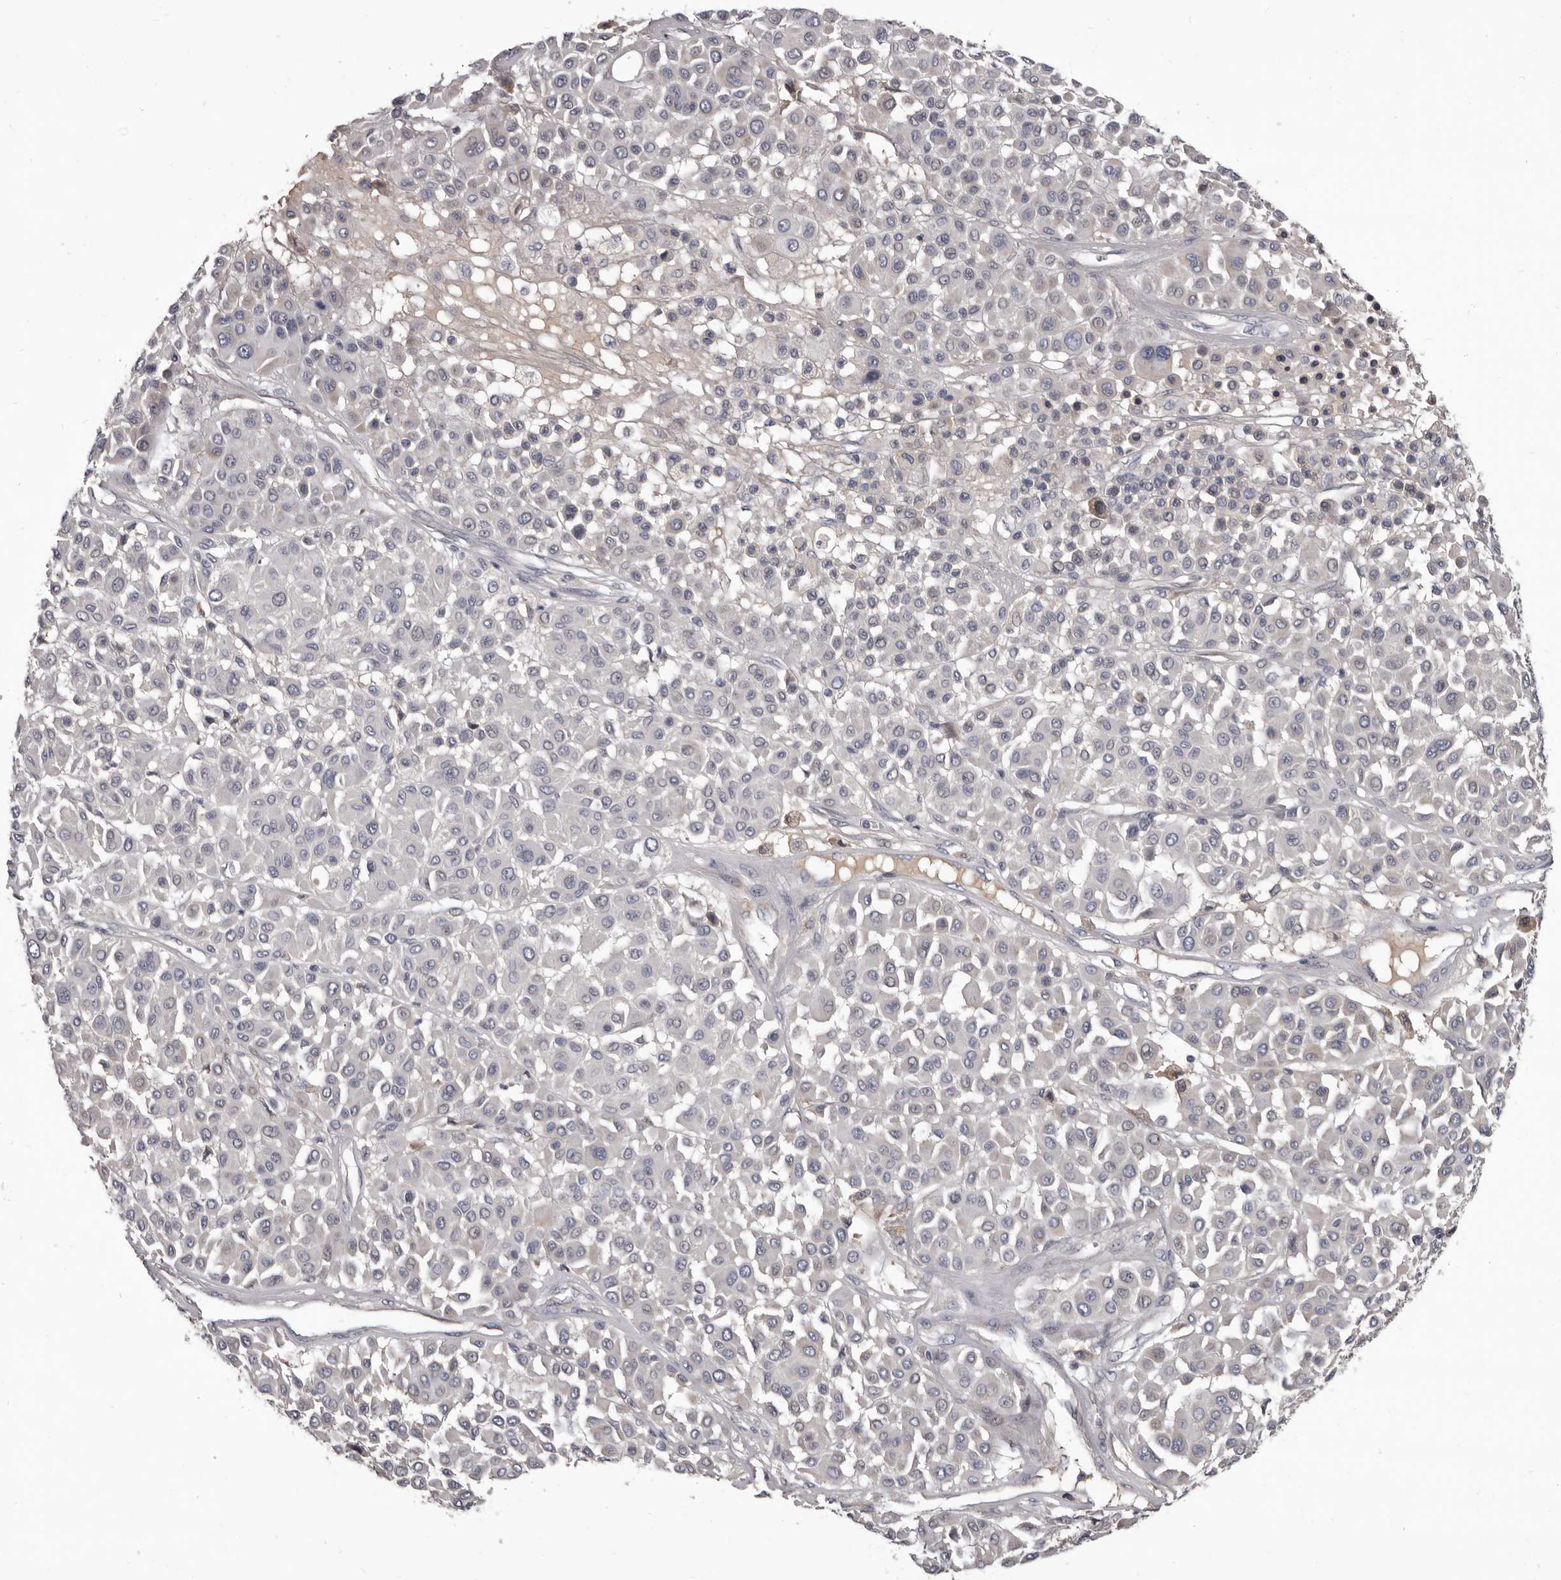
{"staining": {"intensity": "negative", "quantity": "none", "location": "none"}, "tissue": "melanoma", "cell_type": "Tumor cells", "image_type": "cancer", "snomed": [{"axis": "morphology", "description": "Malignant melanoma, Metastatic site"}, {"axis": "topography", "description": "Soft tissue"}], "caption": "Melanoma was stained to show a protein in brown. There is no significant positivity in tumor cells.", "gene": "ALDH5A1", "patient": {"sex": "male", "age": 41}}